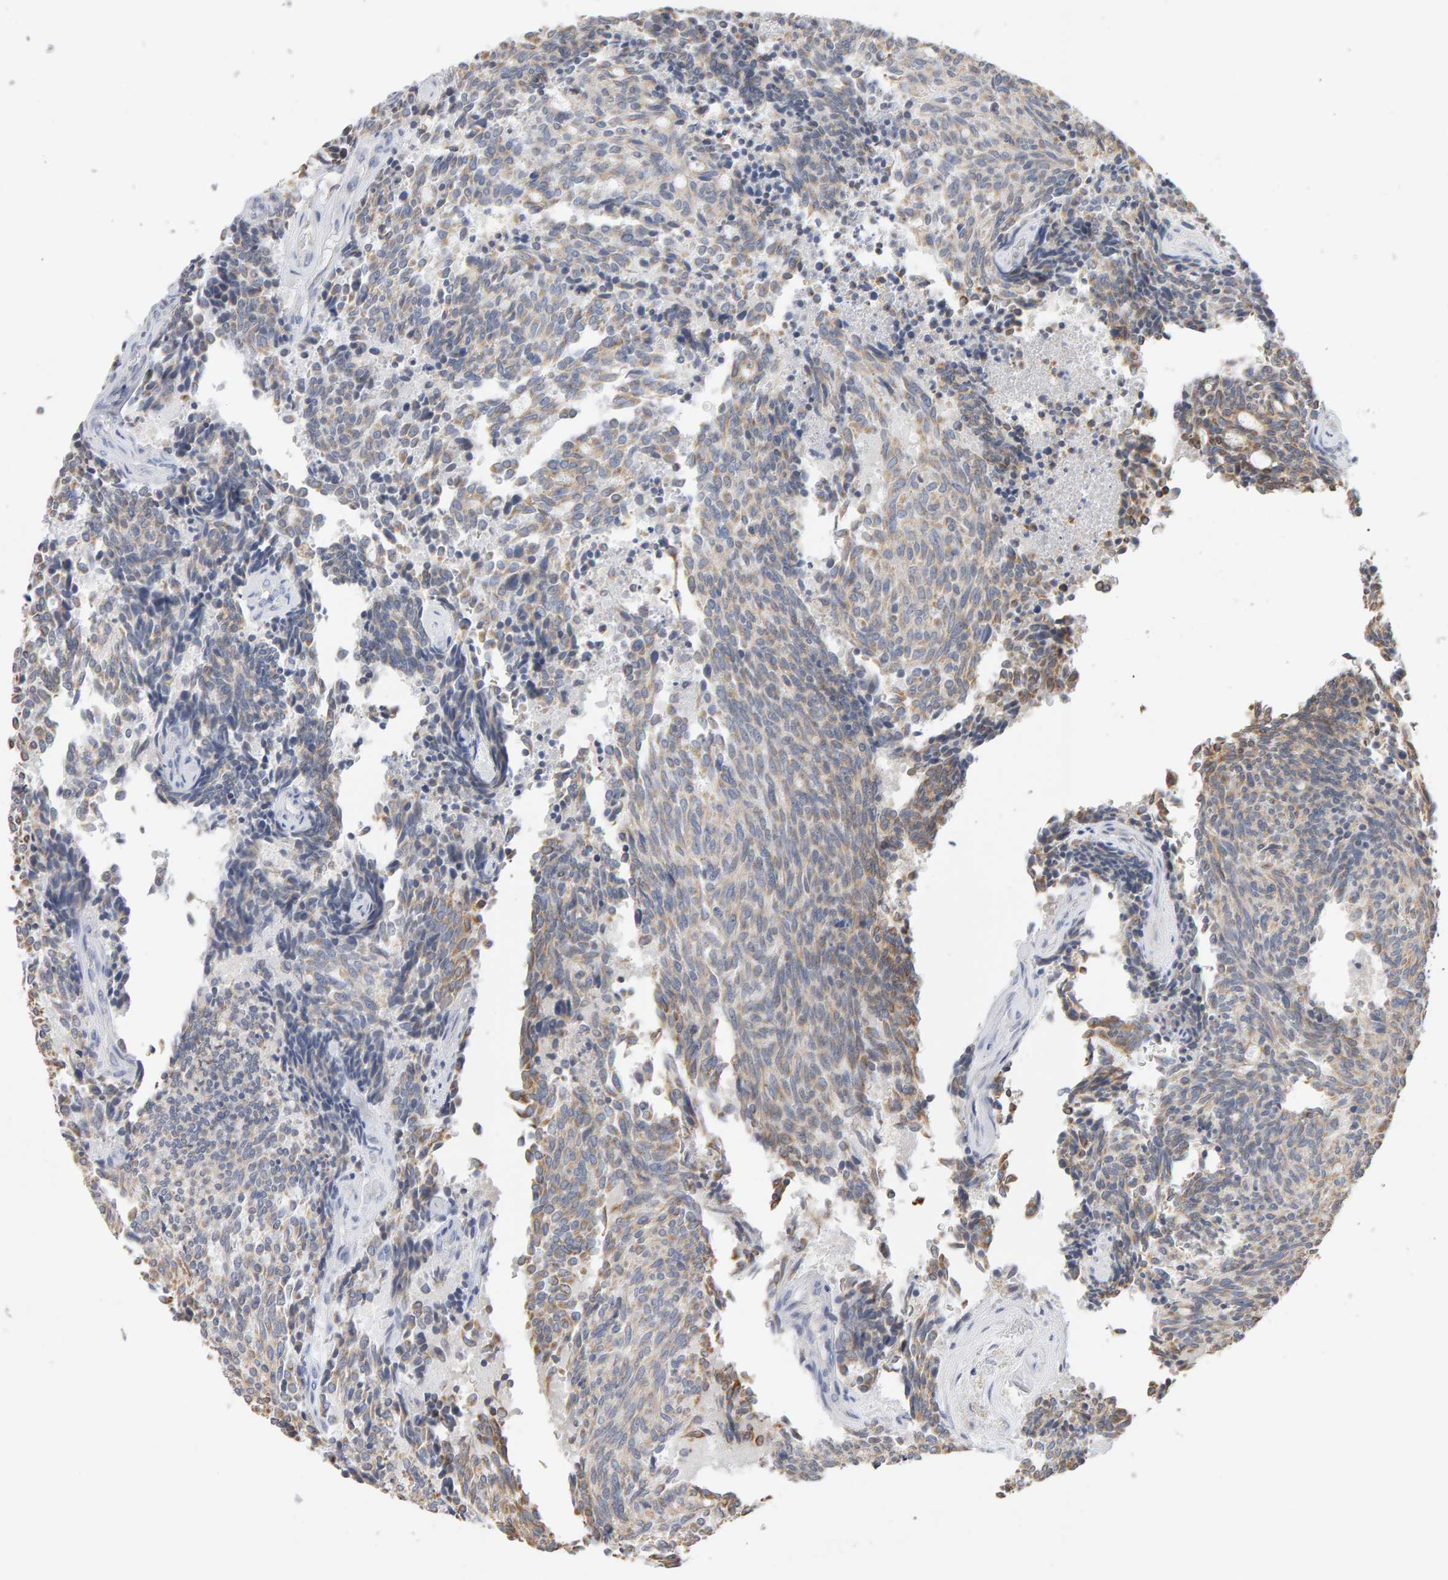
{"staining": {"intensity": "weak", "quantity": ">75%", "location": "cytoplasmic/membranous"}, "tissue": "carcinoid", "cell_type": "Tumor cells", "image_type": "cancer", "snomed": [{"axis": "morphology", "description": "Carcinoid, malignant, NOS"}, {"axis": "topography", "description": "Pancreas"}], "caption": "The histopathology image demonstrates a brown stain indicating the presence of a protein in the cytoplasmic/membranous of tumor cells in carcinoid. Immunohistochemistry stains the protein of interest in brown and the nuclei are stained blue.", "gene": "SGPL1", "patient": {"sex": "female", "age": 54}}